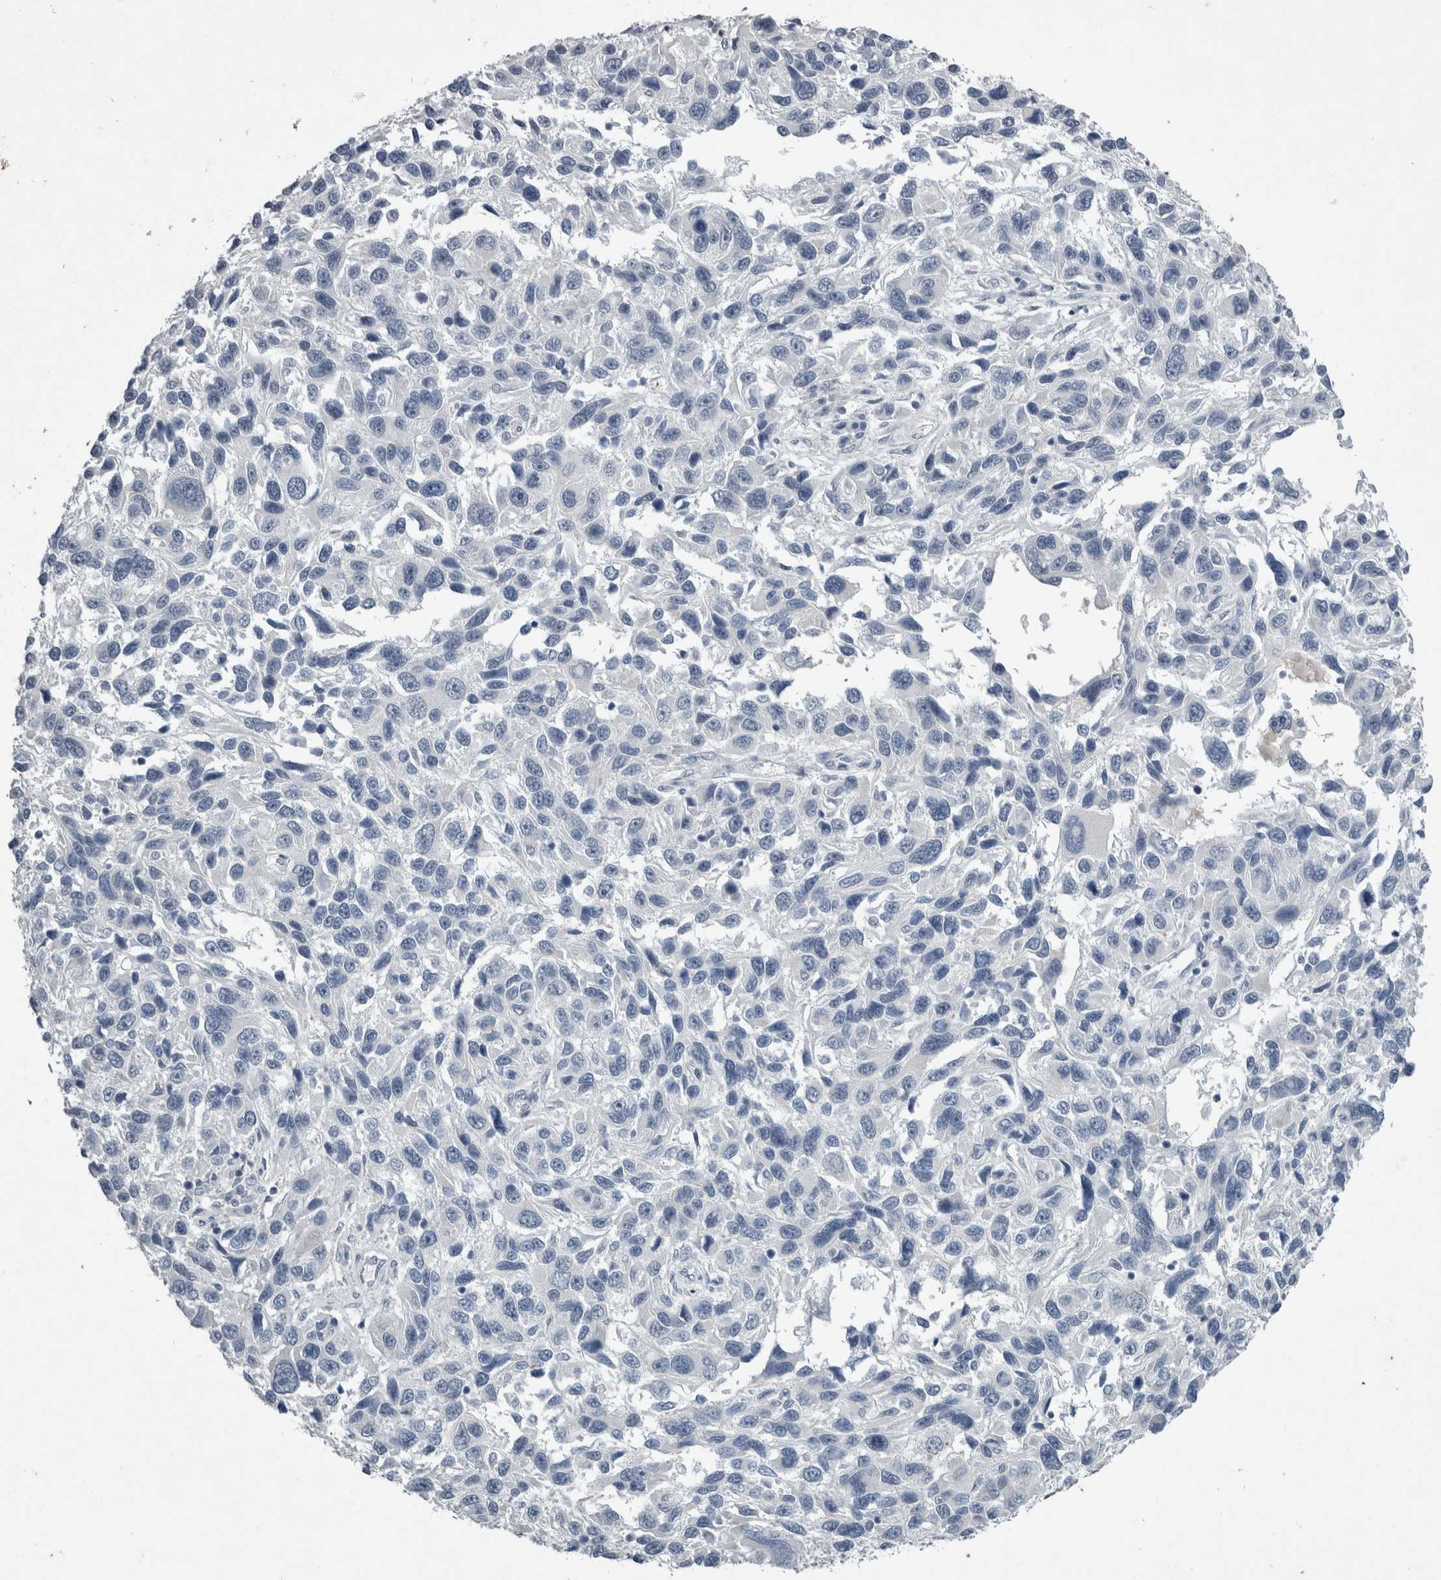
{"staining": {"intensity": "negative", "quantity": "none", "location": "none"}, "tissue": "melanoma", "cell_type": "Tumor cells", "image_type": "cancer", "snomed": [{"axis": "morphology", "description": "Malignant melanoma, NOS"}, {"axis": "topography", "description": "Skin"}], "caption": "Immunohistochemical staining of melanoma exhibits no significant positivity in tumor cells.", "gene": "PDX1", "patient": {"sex": "male", "age": 53}}